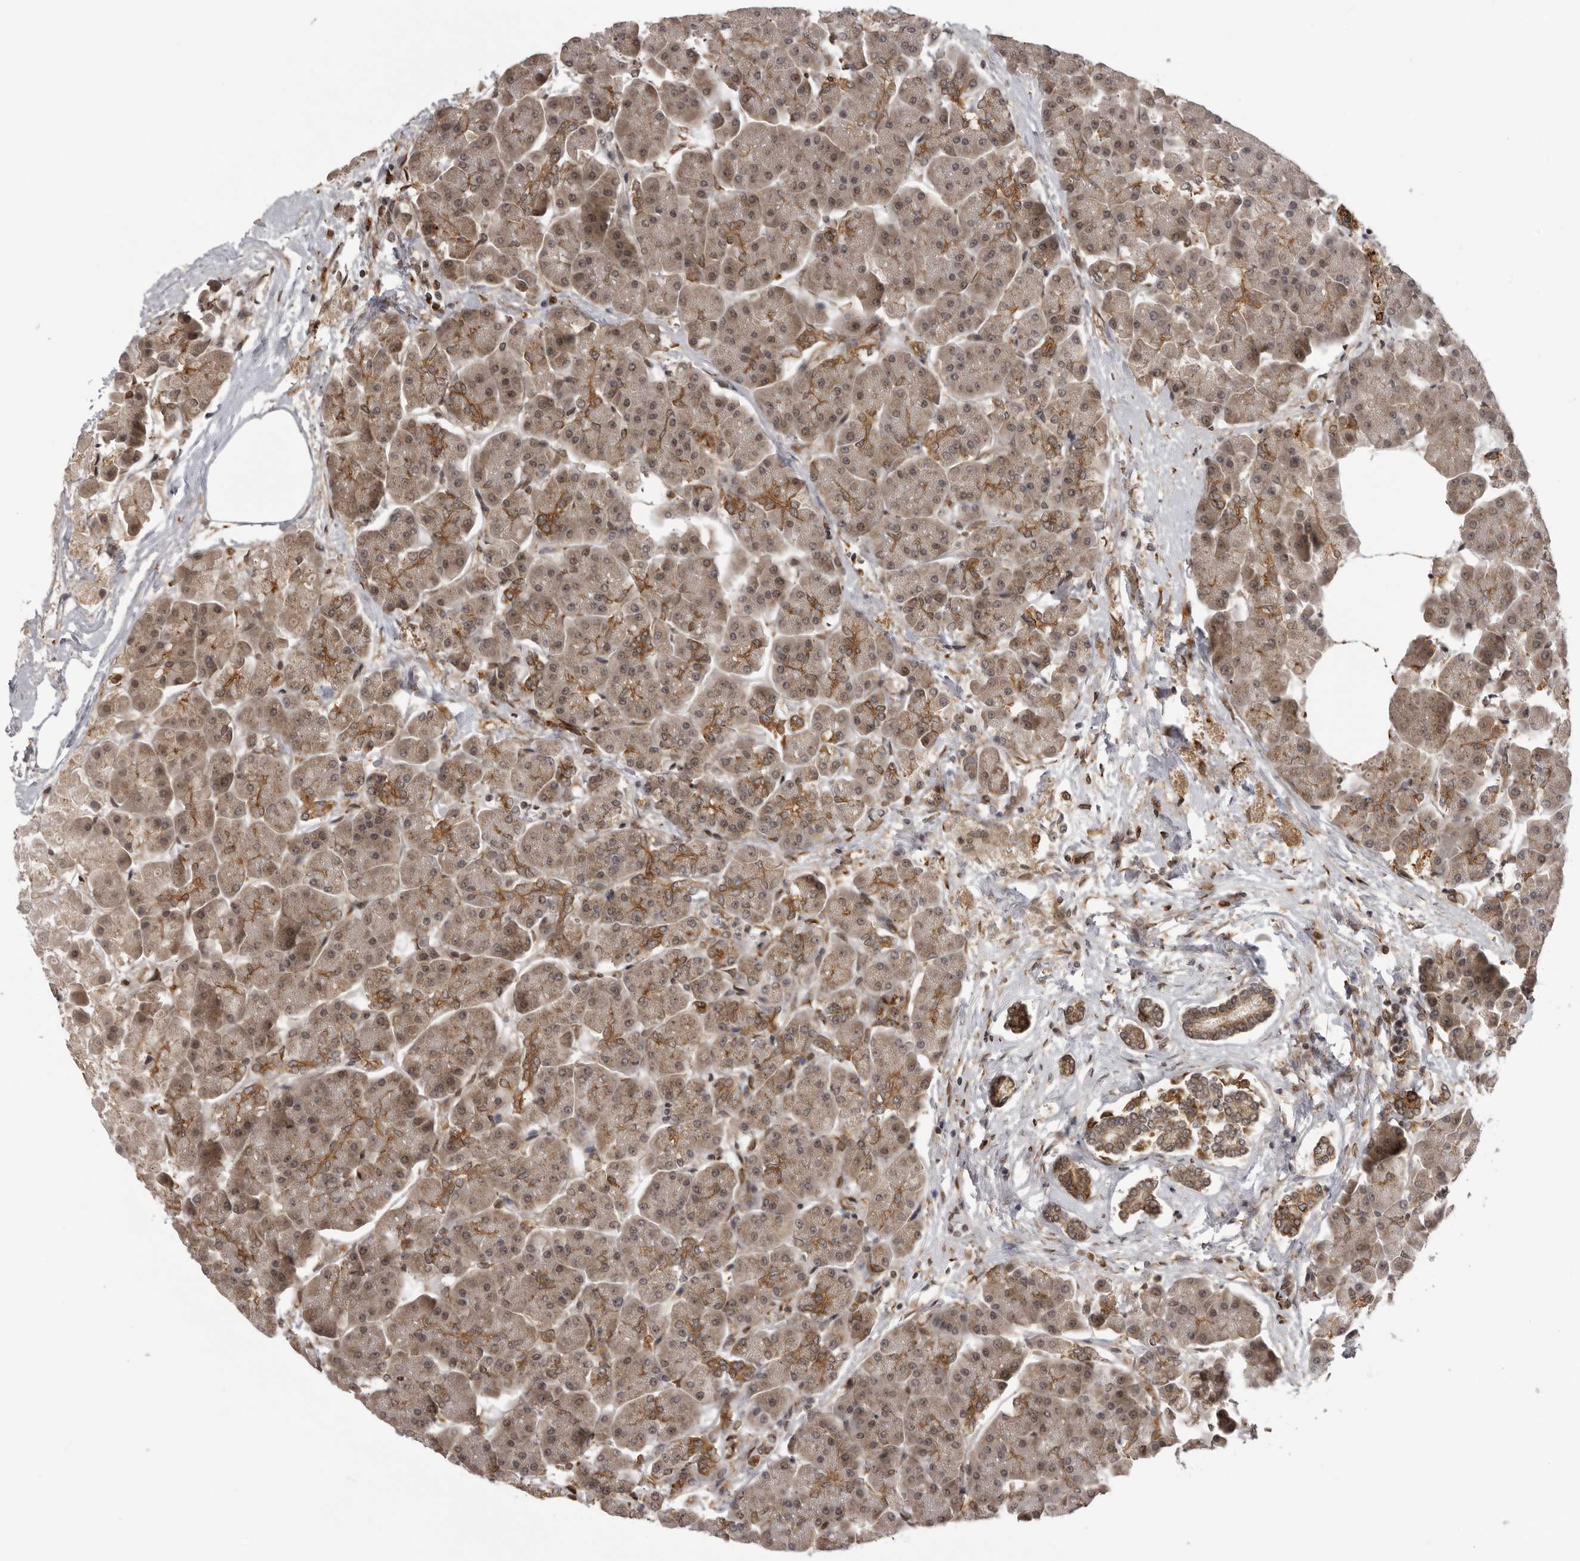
{"staining": {"intensity": "moderate", "quantity": ">75%", "location": "cytoplasmic/membranous"}, "tissue": "pancreas", "cell_type": "Exocrine glandular cells", "image_type": "normal", "snomed": [{"axis": "morphology", "description": "Normal tissue, NOS"}, {"axis": "topography", "description": "Pancreas"}], "caption": "Brown immunohistochemical staining in normal pancreas reveals moderate cytoplasmic/membranous staining in about >75% of exocrine glandular cells. The staining was performed using DAB, with brown indicating positive protein expression. Nuclei are stained blue with hematoxylin.", "gene": "DNAH14", "patient": {"sex": "female", "age": 70}}